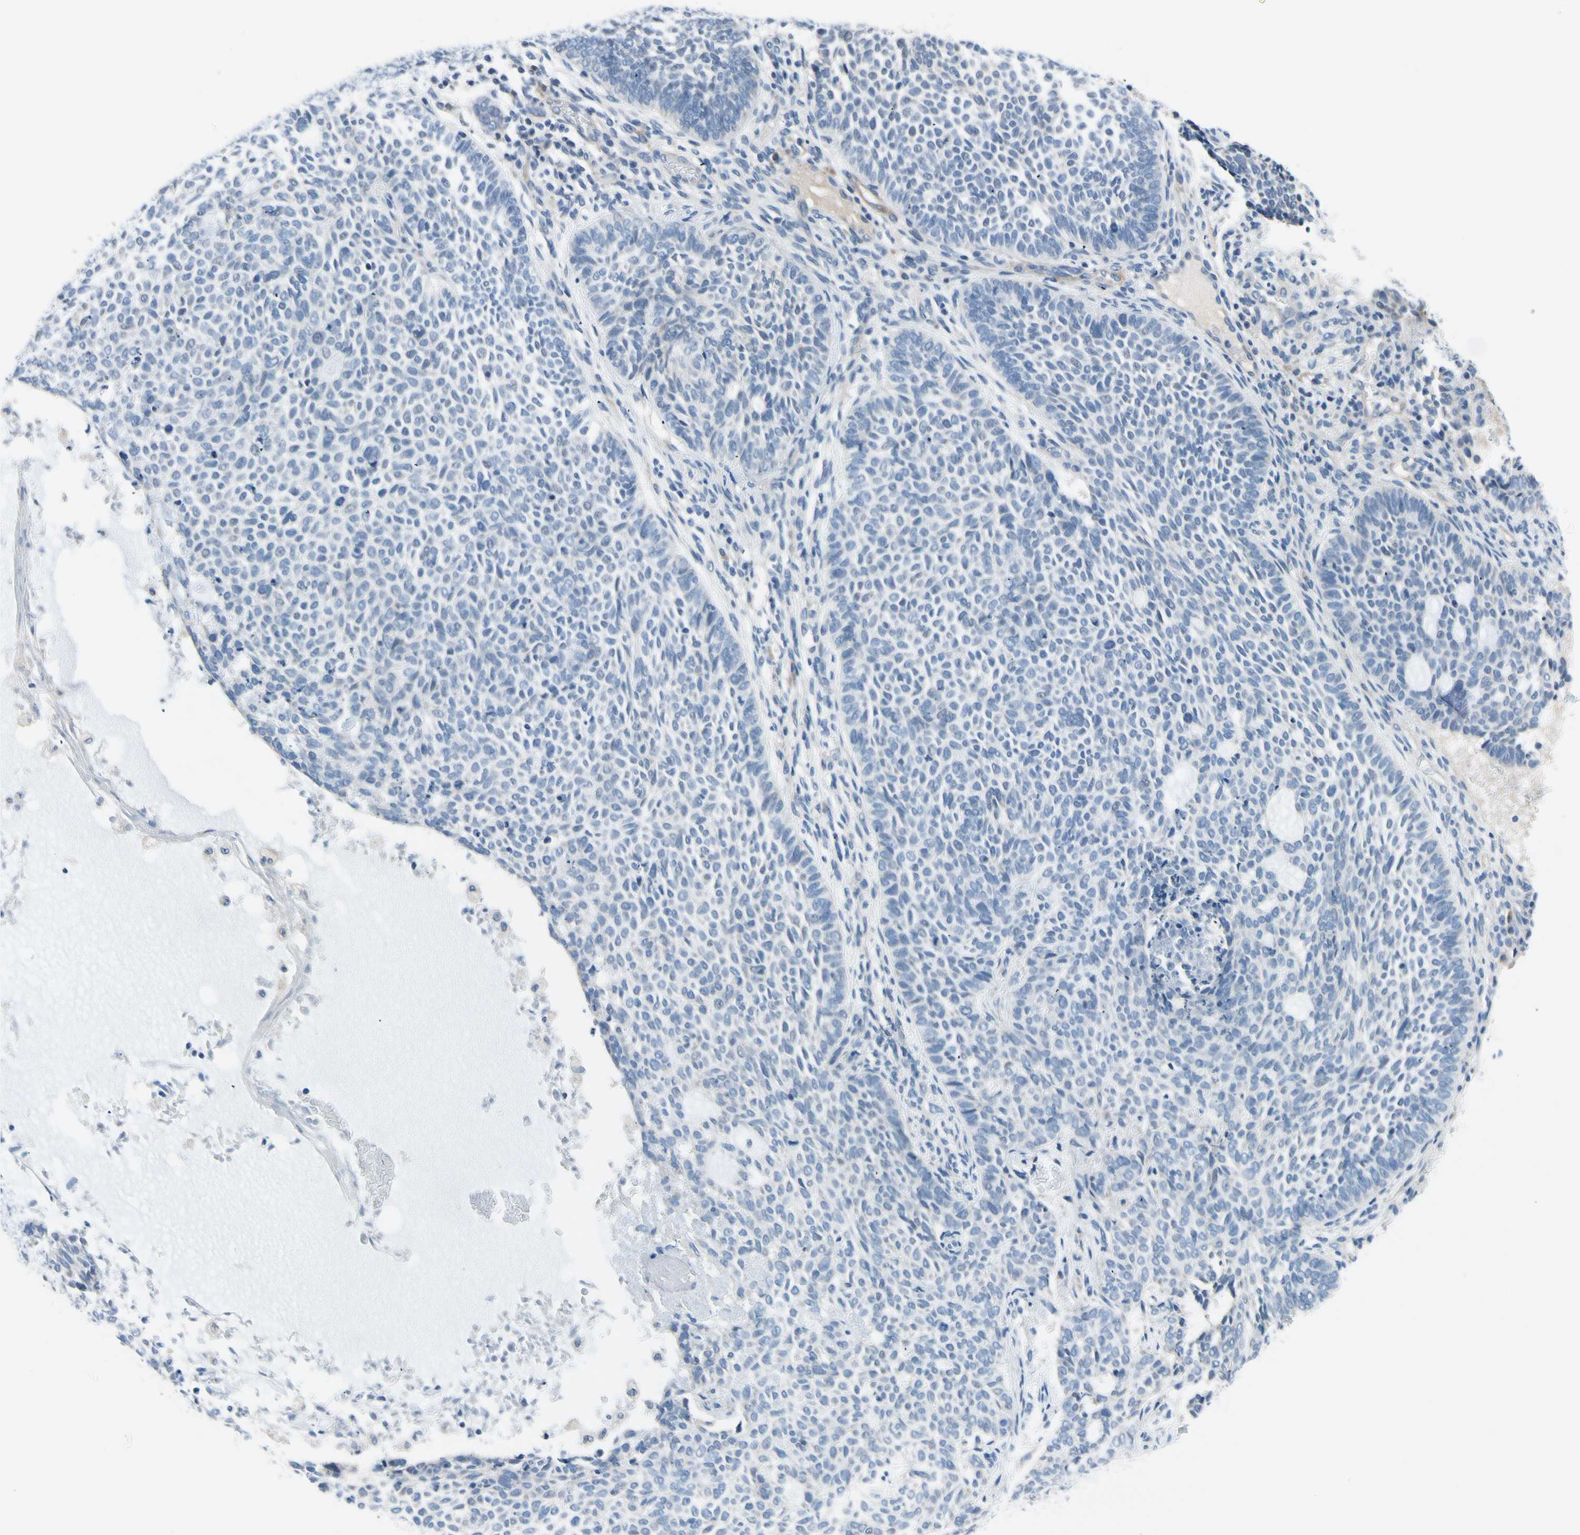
{"staining": {"intensity": "negative", "quantity": "none", "location": "none"}, "tissue": "skin cancer", "cell_type": "Tumor cells", "image_type": "cancer", "snomed": [{"axis": "morphology", "description": "Basal cell carcinoma"}, {"axis": "topography", "description": "Skin"}], "caption": "The immunohistochemistry (IHC) micrograph has no significant positivity in tumor cells of skin cancer tissue.", "gene": "FCER2", "patient": {"sex": "male", "age": 87}}